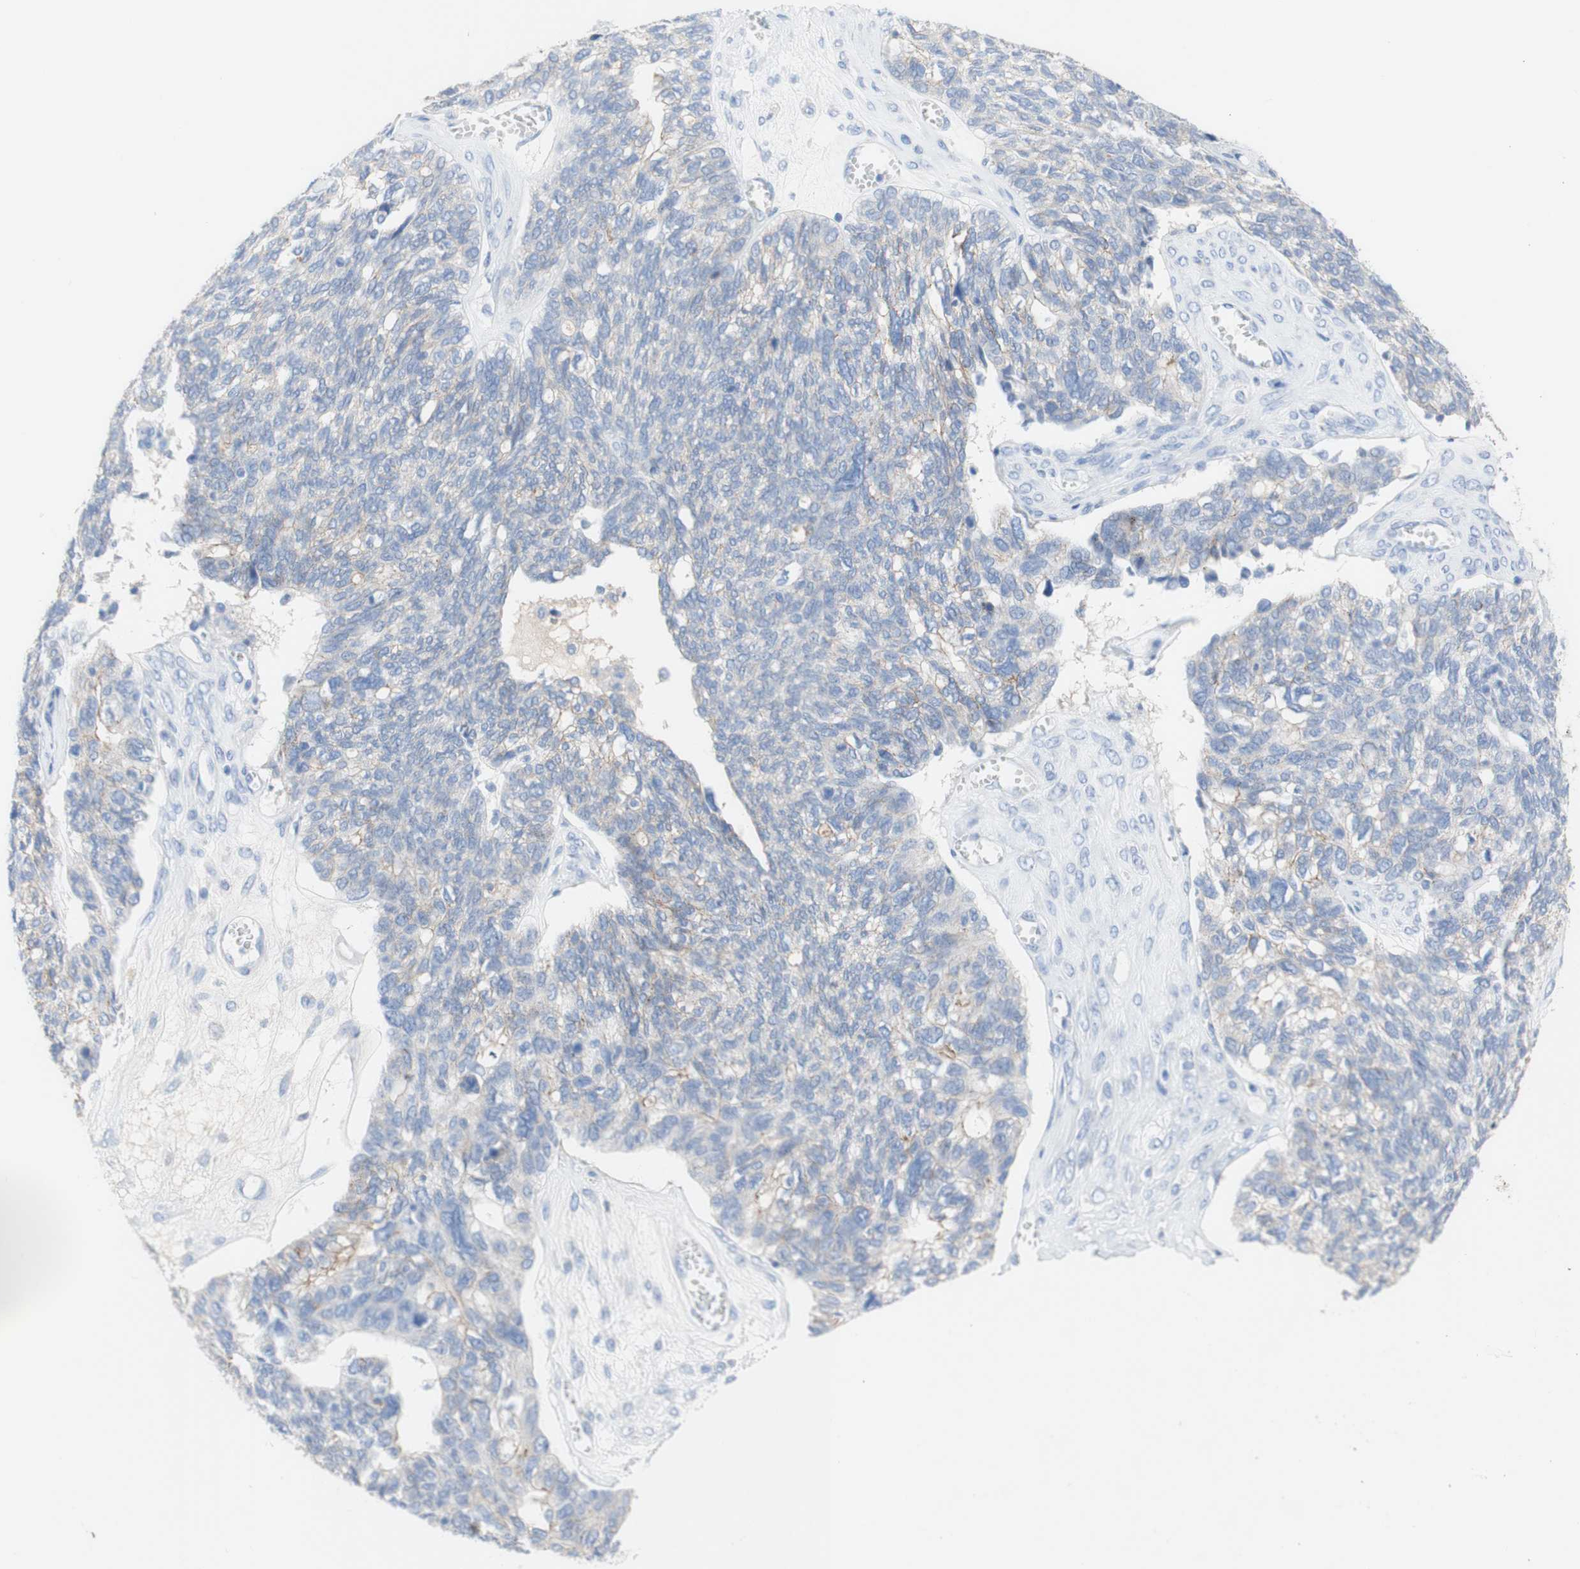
{"staining": {"intensity": "weak", "quantity": "25%-75%", "location": "cytoplasmic/membranous"}, "tissue": "ovarian cancer", "cell_type": "Tumor cells", "image_type": "cancer", "snomed": [{"axis": "morphology", "description": "Cystadenocarcinoma, serous, NOS"}, {"axis": "topography", "description": "Ovary"}], "caption": "Immunohistochemistry staining of ovarian serous cystadenocarcinoma, which exhibits low levels of weak cytoplasmic/membranous positivity in about 25%-75% of tumor cells indicating weak cytoplasmic/membranous protein staining. The staining was performed using DAB (3,3'-diaminobenzidine) (brown) for protein detection and nuclei were counterstained in hematoxylin (blue).", "gene": "DSC2", "patient": {"sex": "female", "age": 79}}